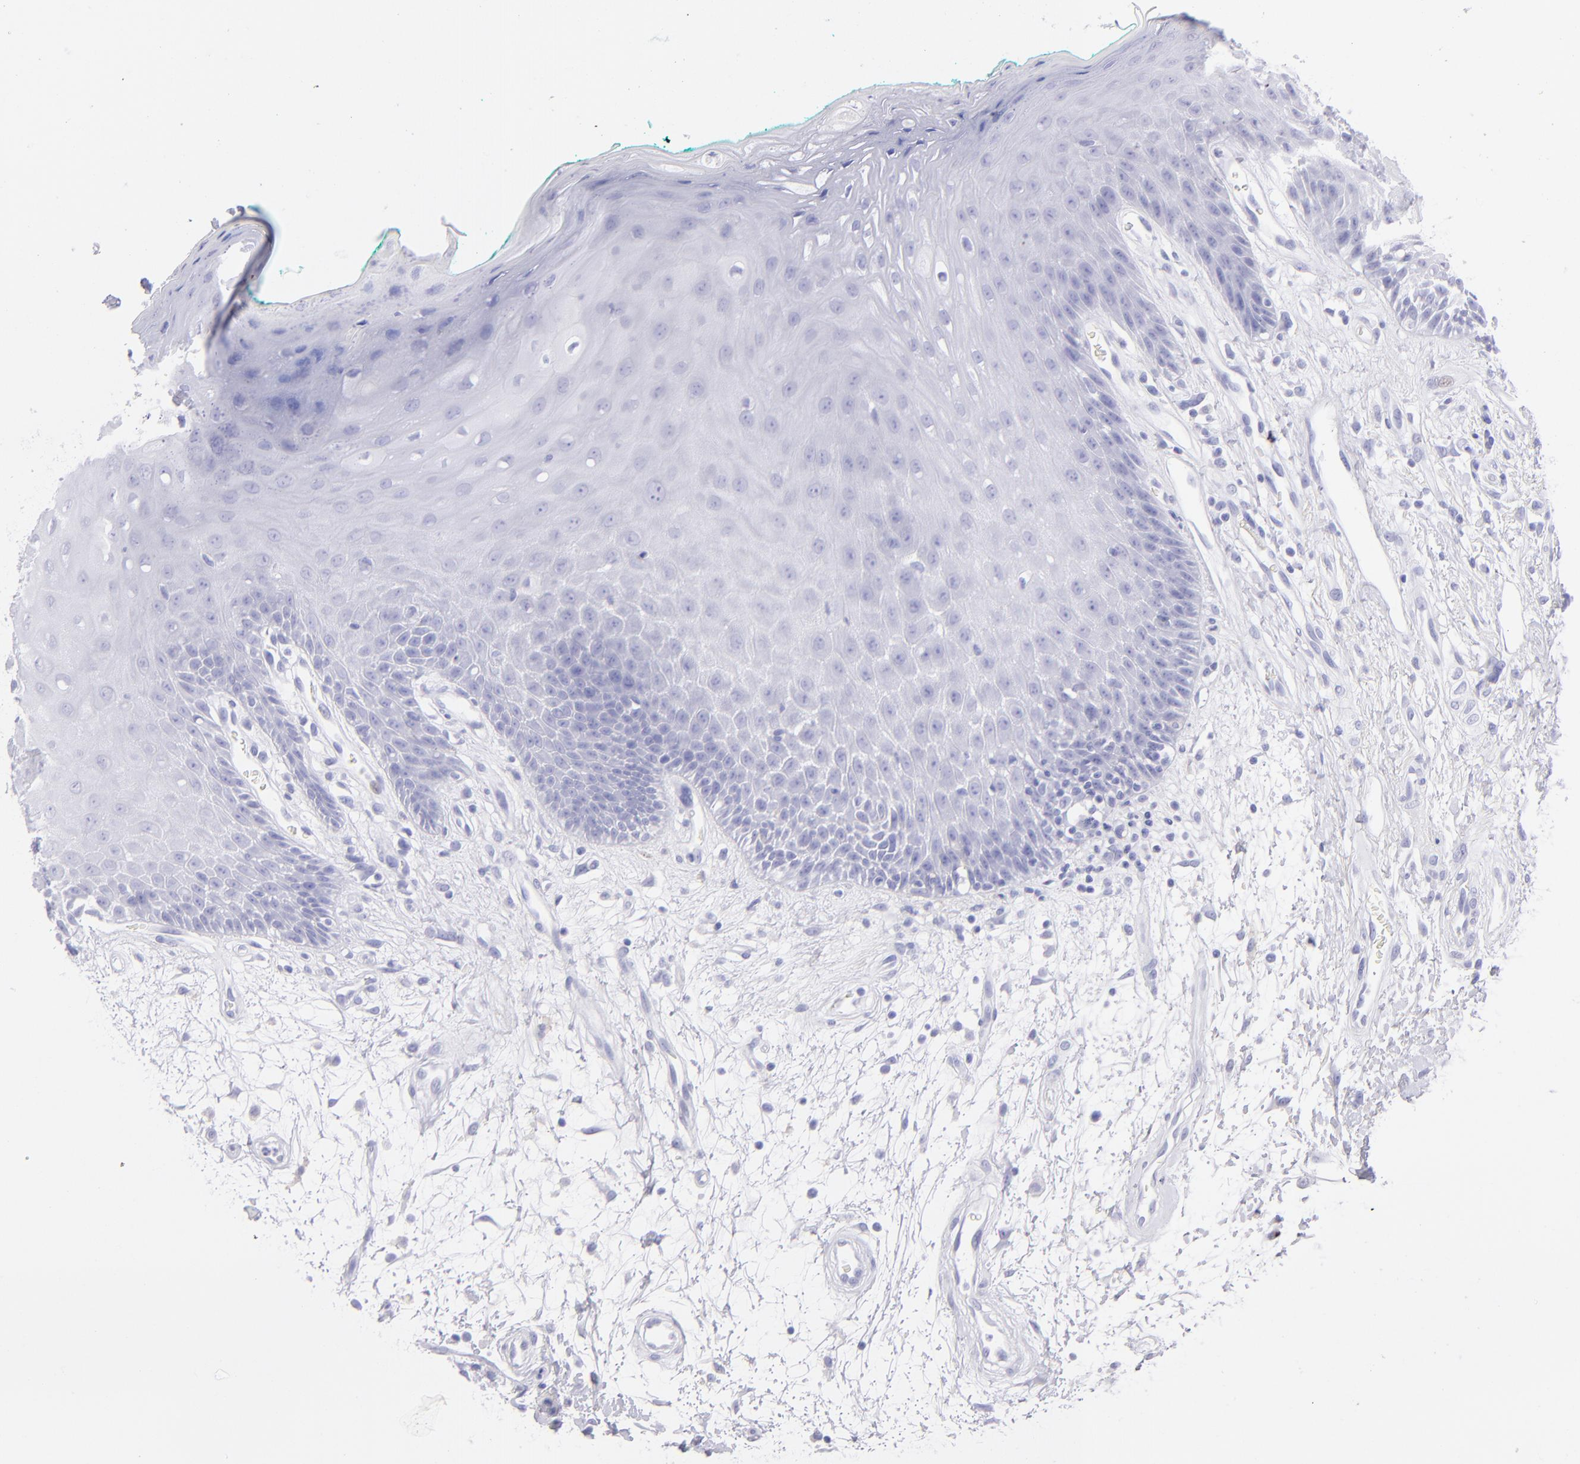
{"staining": {"intensity": "negative", "quantity": "none", "location": "none"}, "tissue": "oral mucosa", "cell_type": "Squamous epithelial cells", "image_type": "normal", "snomed": [{"axis": "morphology", "description": "Normal tissue, NOS"}, {"axis": "morphology", "description": "Squamous cell carcinoma, NOS"}, {"axis": "topography", "description": "Skeletal muscle"}, {"axis": "topography", "description": "Oral tissue"}, {"axis": "topography", "description": "Head-Neck"}], "caption": "Squamous epithelial cells are negative for protein expression in normal human oral mucosa. The staining is performed using DAB brown chromogen with nuclei counter-stained in using hematoxylin.", "gene": "CD72", "patient": {"sex": "female", "age": 84}}